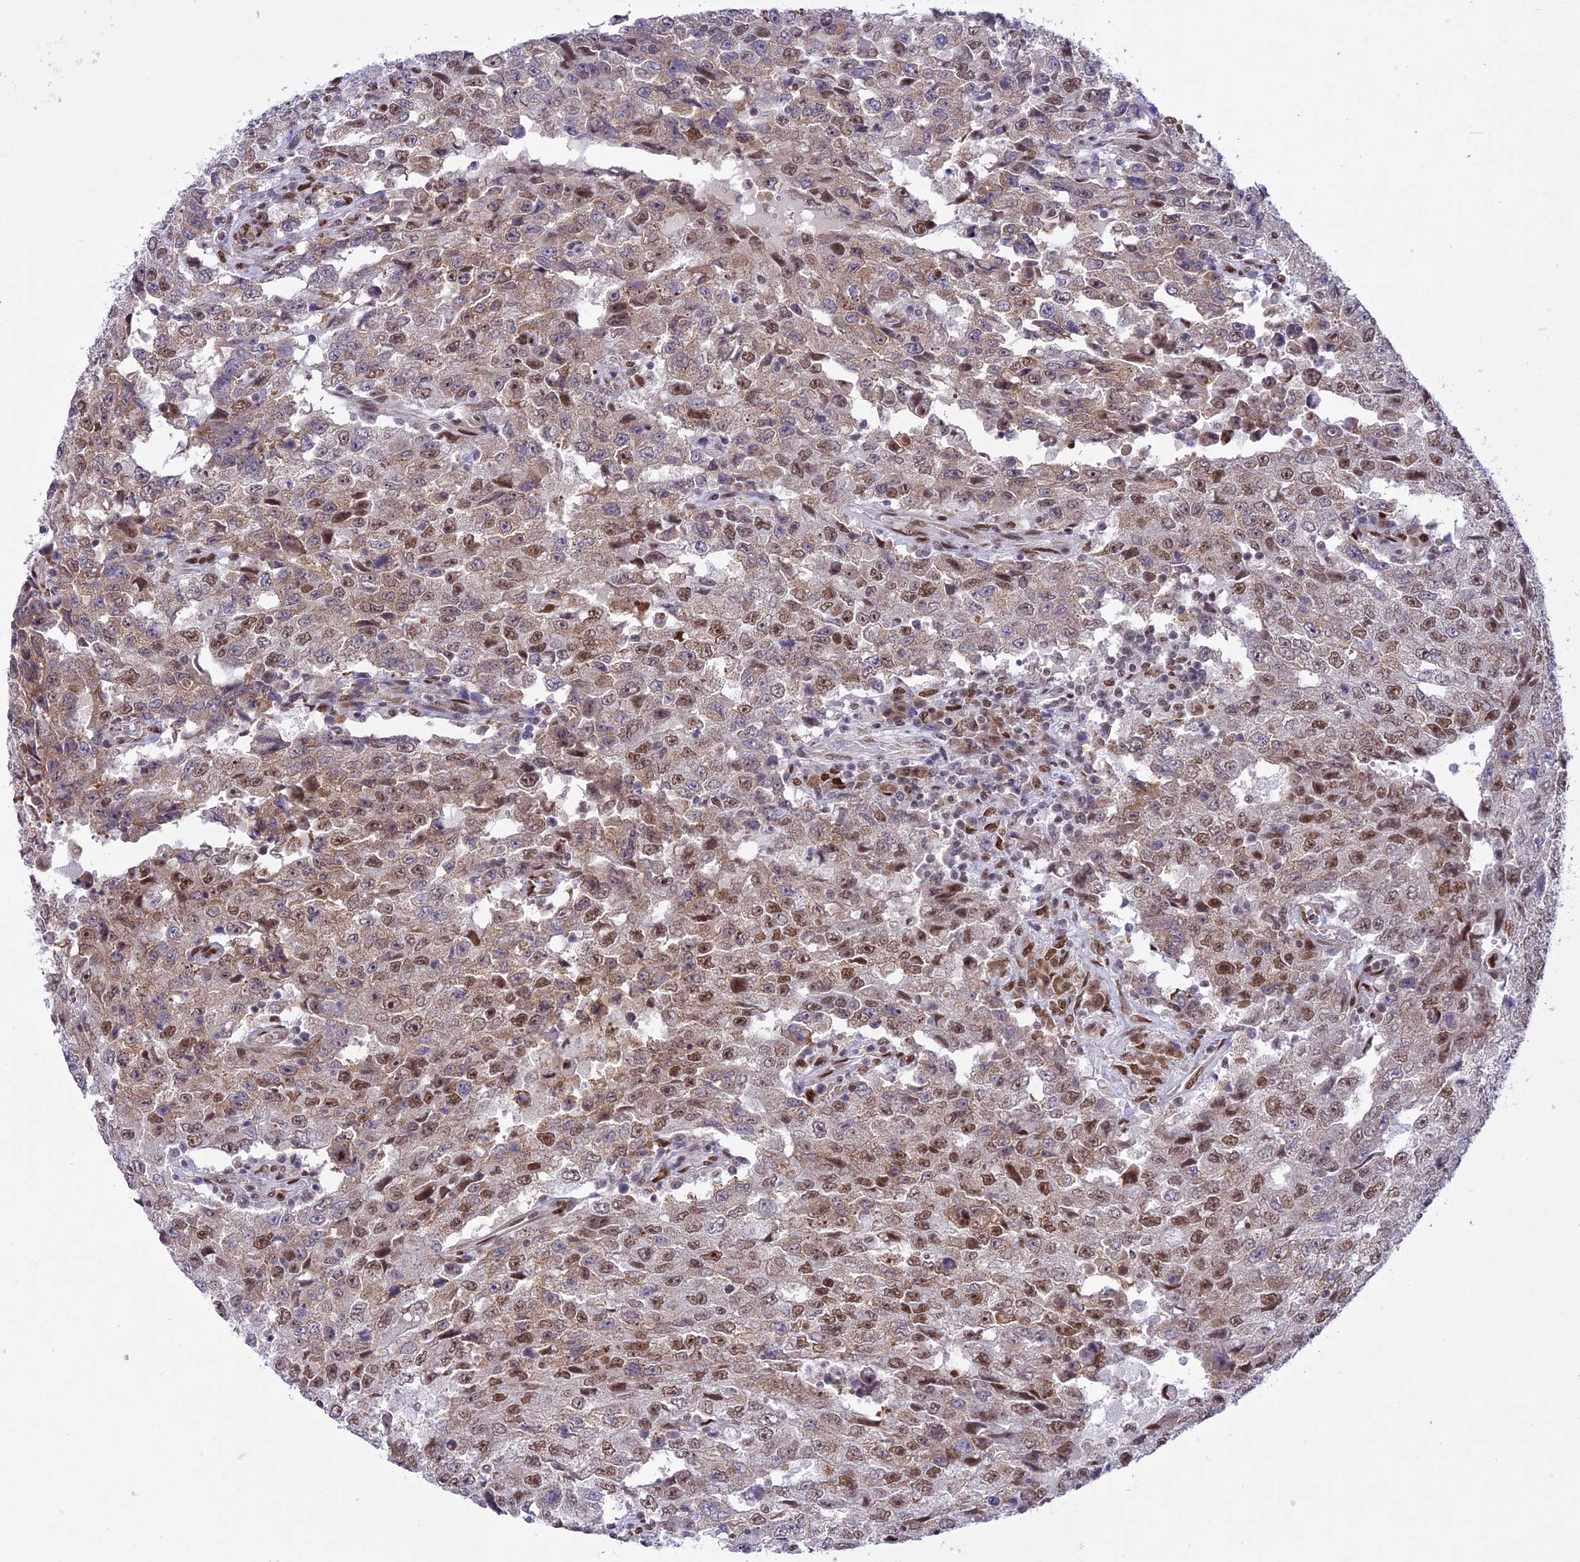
{"staining": {"intensity": "moderate", "quantity": ">75%", "location": "nuclear"}, "tissue": "testis cancer", "cell_type": "Tumor cells", "image_type": "cancer", "snomed": [{"axis": "morphology", "description": "Carcinoma, Embryonal, NOS"}, {"axis": "topography", "description": "Testis"}], "caption": "Immunohistochemical staining of human testis cancer demonstrates moderate nuclear protein staining in about >75% of tumor cells. The staining was performed using DAB (3,3'-diaminobenzidine) to visualize the protein expression in brown, while the nuclei were stained in blue with hematoxylin (Magnification: 20x).", "gene": "DDX1", "patient": {"sex": "male", "age": 26}}